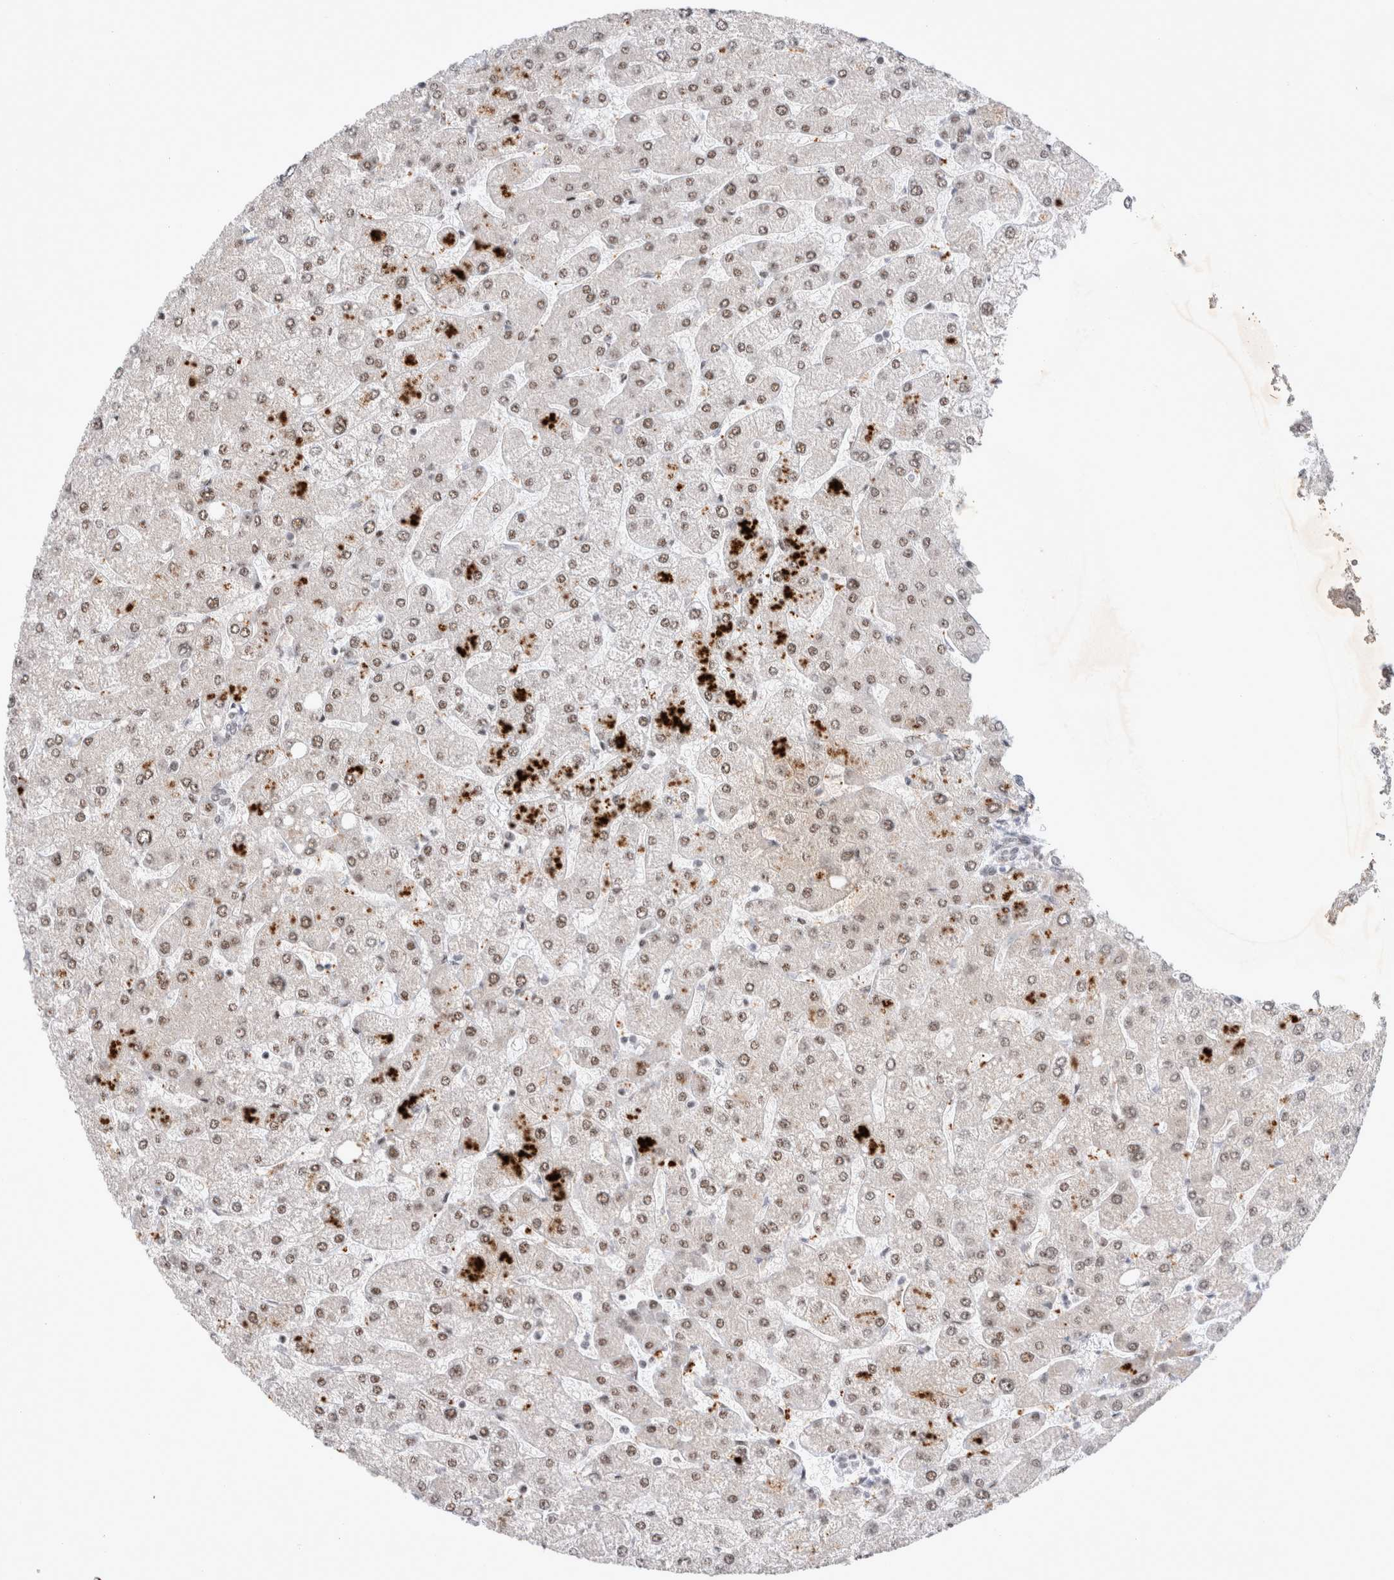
{"staining": {"intensity": "weak", "quantity": "<25%", "location": "cytoplasmic/membranous"}, "tissue": "liver", "cell_type": "Cholangiocytes", "image_type": "normal", "snomed": [{"axis": "morphology", "description": "Normal tissue, NOS"}, {"axis": "topography", "description": "Liver"}], "caption": "DAB (3,3'-diaminobenzidine) immunohistochemical staining of benign human liver shows no significant expression in cholangiocytes.", "gene": "MRPL37", "patient": {"sex": "male", "age": 55}}